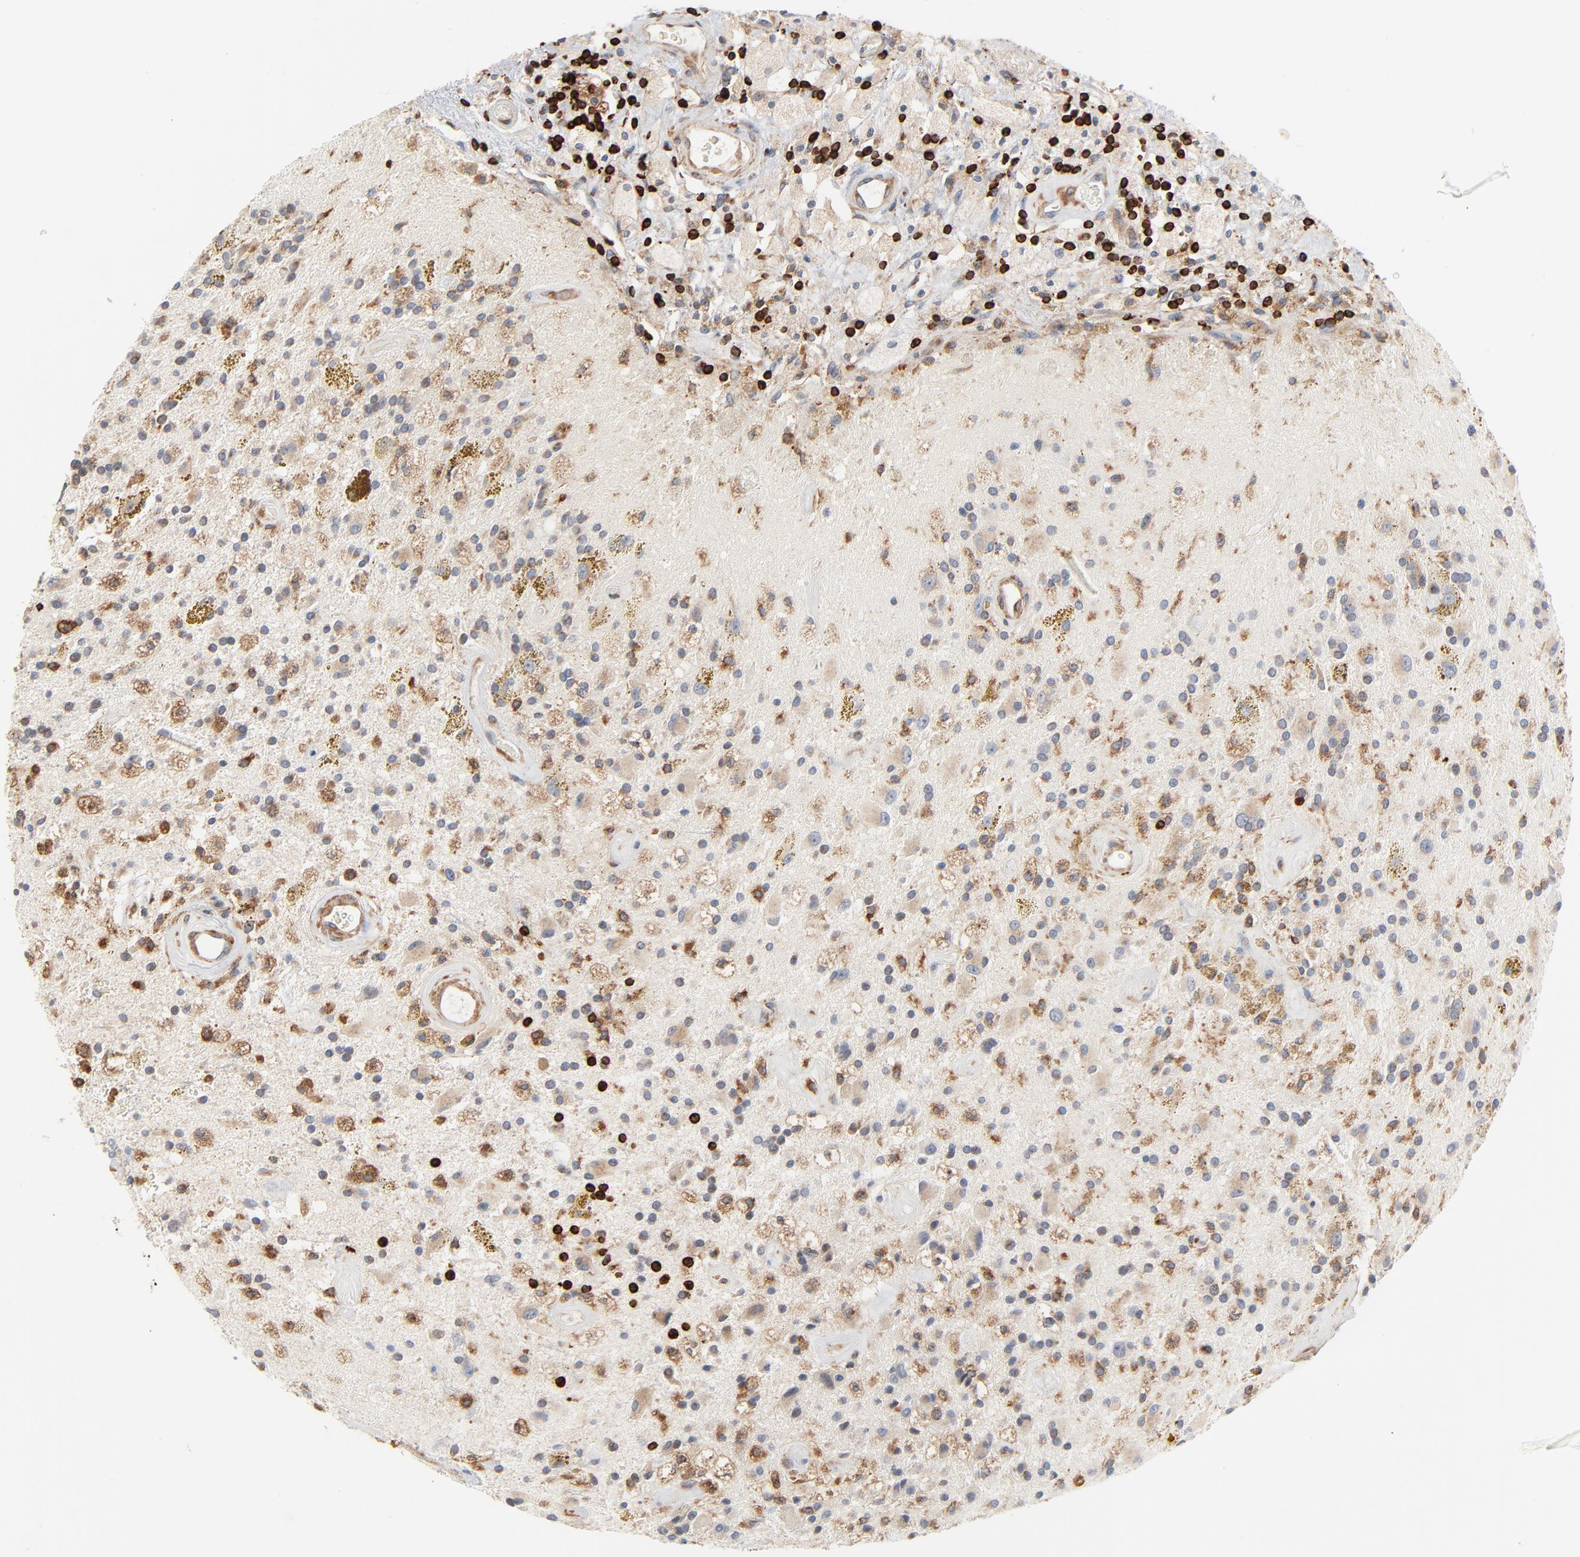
{"staining": {"intensity": "weak", "quantity": "<25%", "location": "cytoplasmic/membranous"}, "tissue": "glioma", "cell_type": "Tumor cells", "image_type": "cancer", "snomed": [{"axis": "morphology", "description": "Glioma, malignant, Low grade"}, {"axis": "topography", "description": "Brain"}], "caption": "Tumor cells are negative for protein expression in human glioma. The staining is performed using DAB brown chromogen with nuclei counter-stained in using hematoxylin.", "gene": "SH3KBP1", "patient": {"sex": "male", "age": 58}}